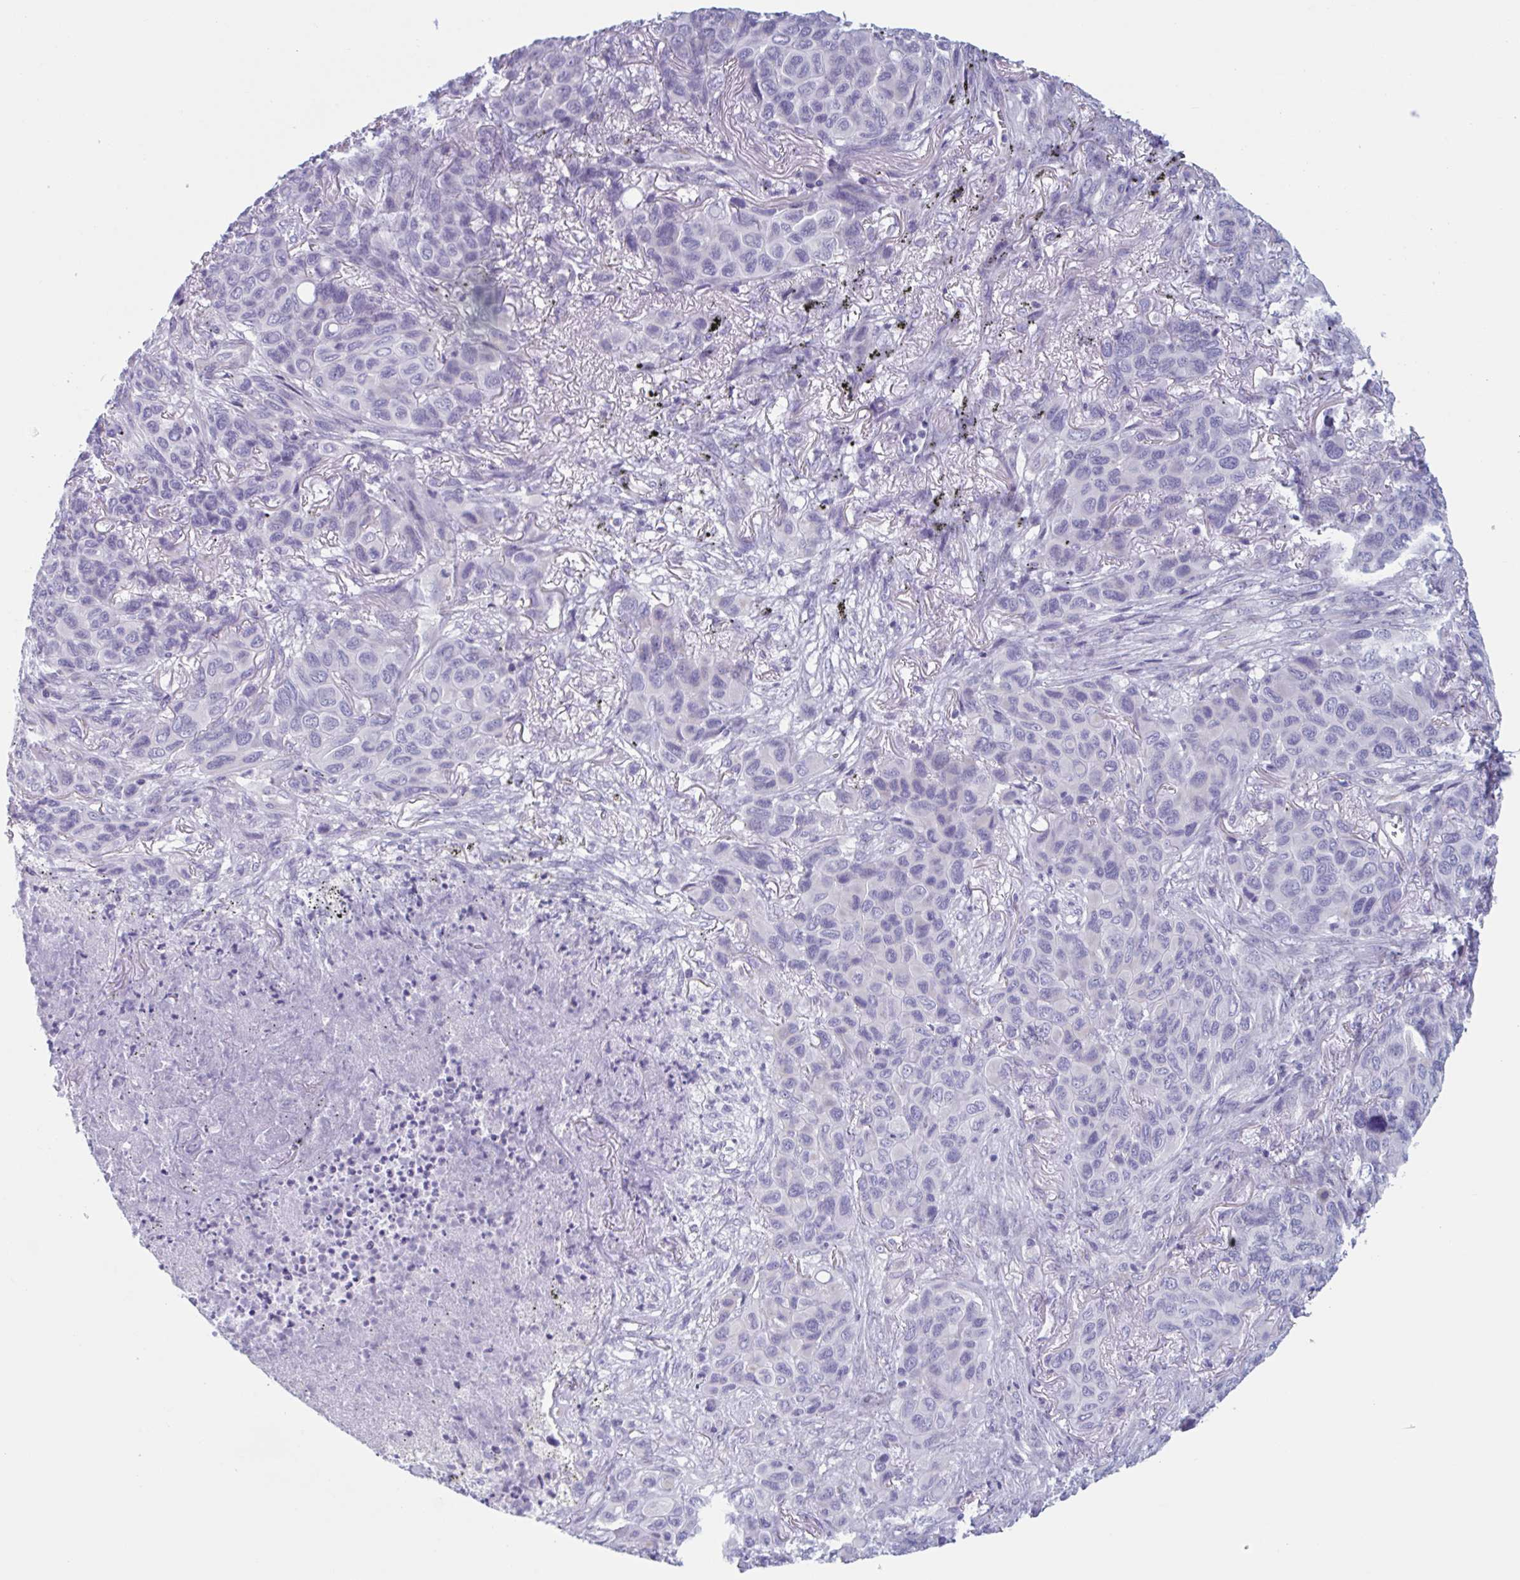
{"staining": {"intensity": "negative", "quantity": "none", "location": "none"}, "tissue": "melanoma", "cell_type": "Tumor cells", "image_type": "cancer", "snomed": [{"axis": "morphology", "description": "Malignant melanoma, Metastatic site"}, {"axis": "topography", "description": "Lung"}], "caption": "Protein analysis of malignant melanoma (metastatic site) shows no significant positivity in tumor cells. (DAB immunohistochemistry, high magnification).", "gene": "HSD11B2", "patient": {"sex": "male", "age": 48}}